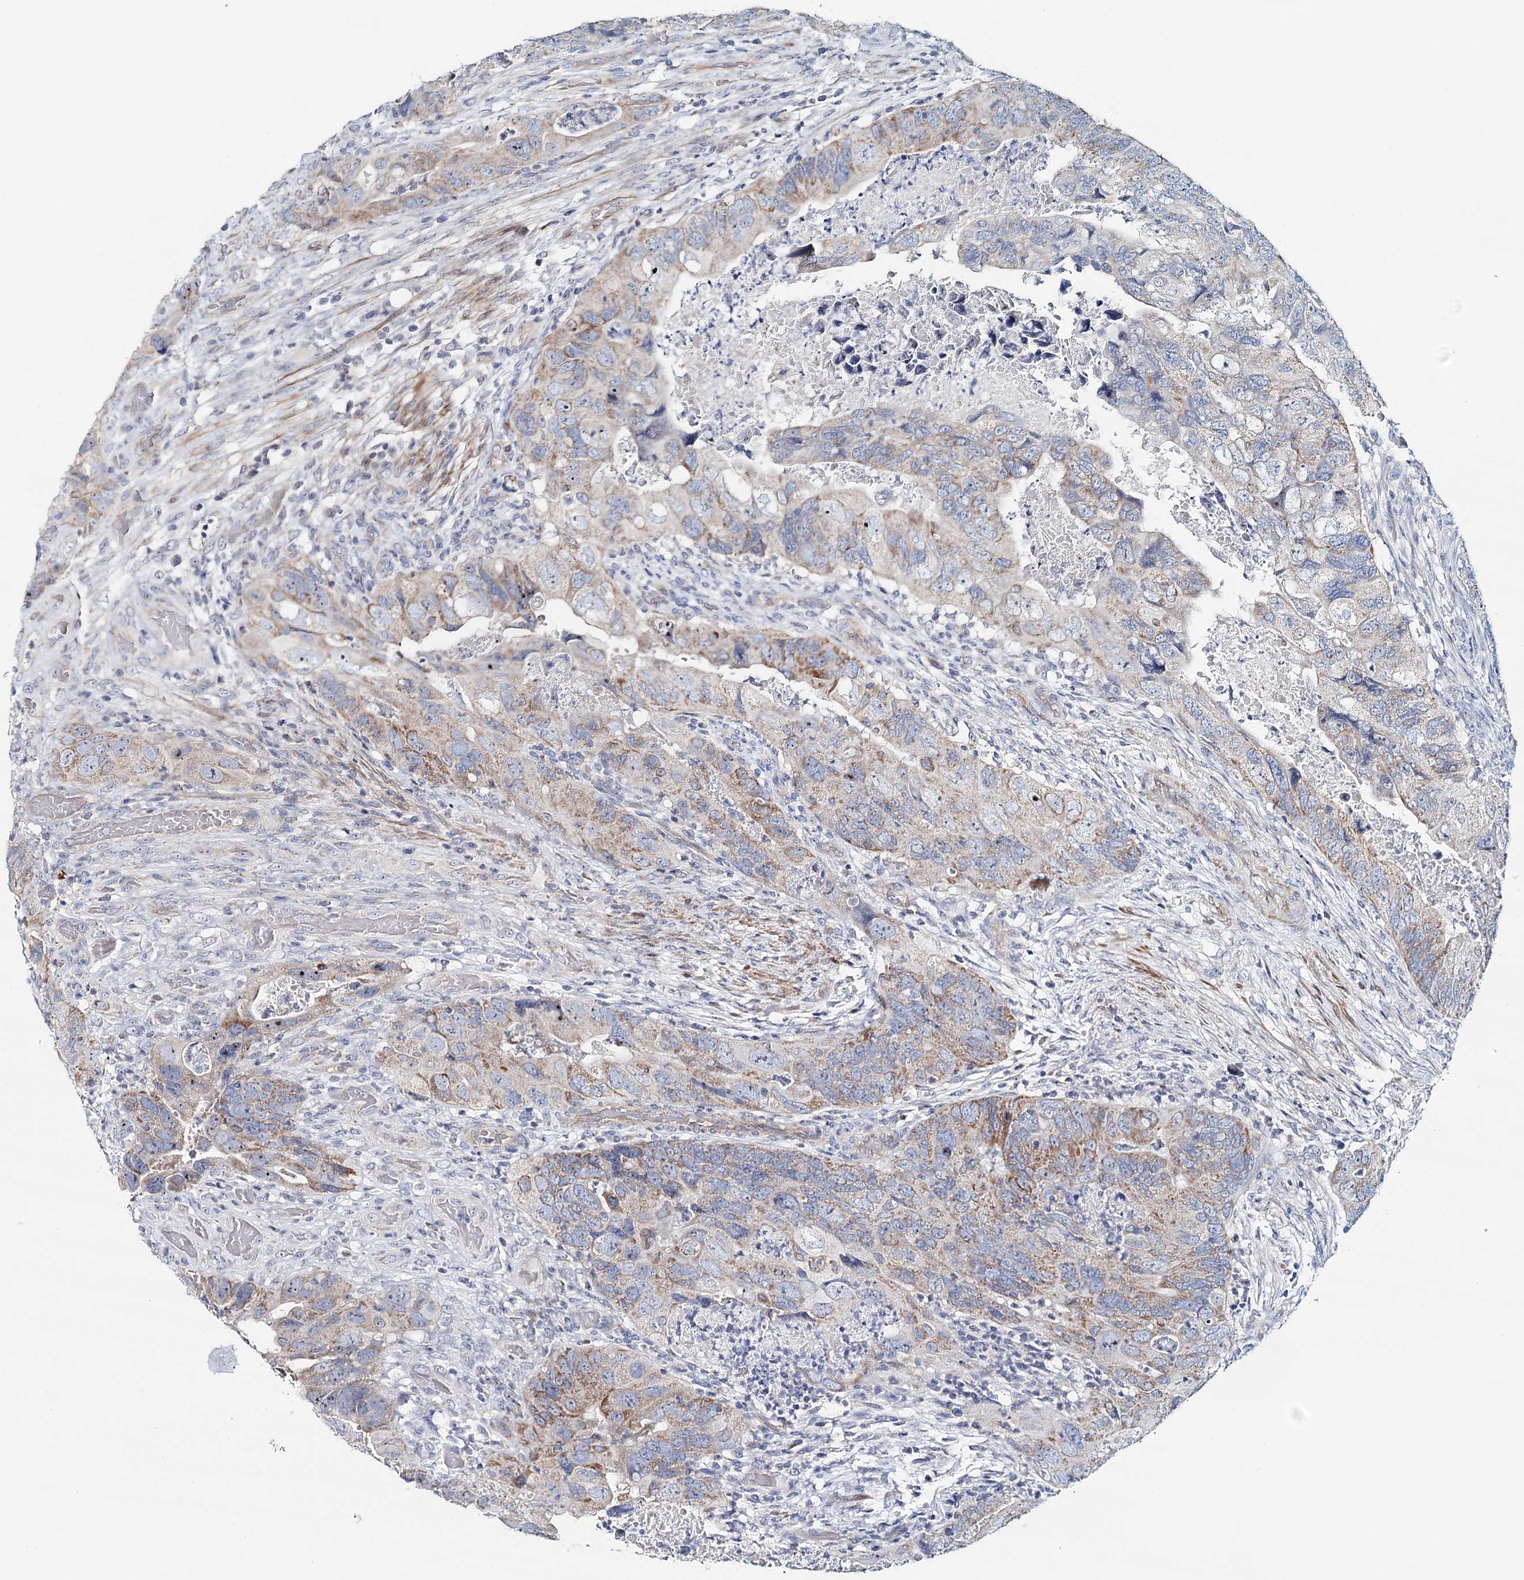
{"staining": {"intensity": "moderate", "quantity": "25%-75%", "location": "cytoplasmic/membranous"}, "tissue": "colorectal cancer", "cell_type": "Tumor cells", "image_type": "cancer", "snomed": [{"axis": "morphology", "description": "Adenocarcinoma, NOS"}, {"axis": "topography", "description": "Rectum"}], "caption": "Immunohistochemistry (IHC) photomicrograph of human colorectal adenocarcinoma stained for a protein (brown), which exhibits medium levels of moderate cytoplasmic/membranous staining in about 25%-75% of tumor cells.", "gene": "RBM43", "patient": {"sex": "male", "age": 63}}